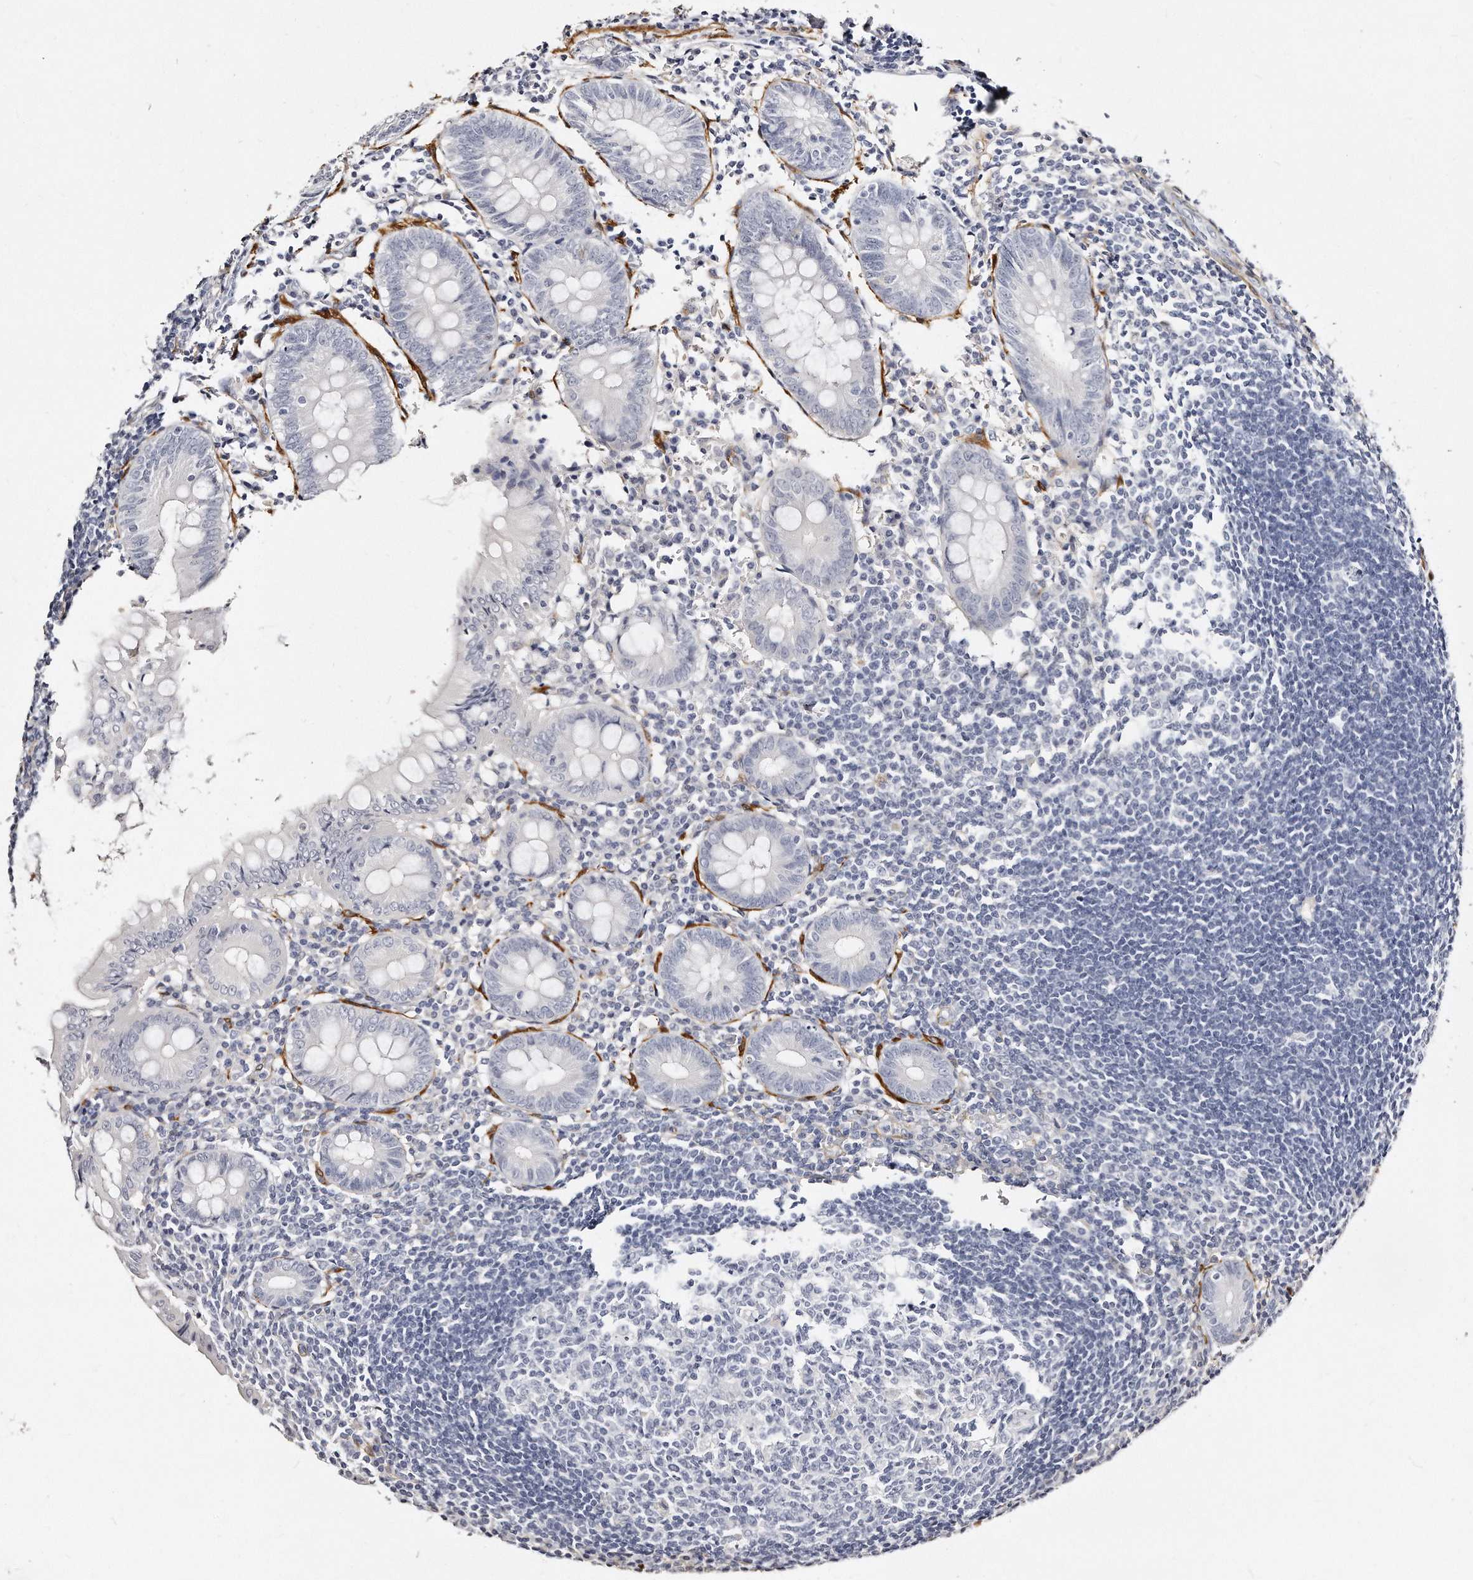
{"staining": {"intensity": "negative", "quantity": "none", "location": "none"}, "tissue": "appendix", "cell_type": "Glandular cells", "image_type": "normal", "snomed": [{"axis": "morphology", "description": "Normal tissue, NOS"}, {"axis": "topography", "description": "Appendix"}], "caption": "Immunohistochemistry (IHC) photomicrograph of benign human appendix stained for a protein (brown), which shows no expression in glandular cells.", "gene": "LMOD1", "patient": {"sex": "female", "age": 54}}